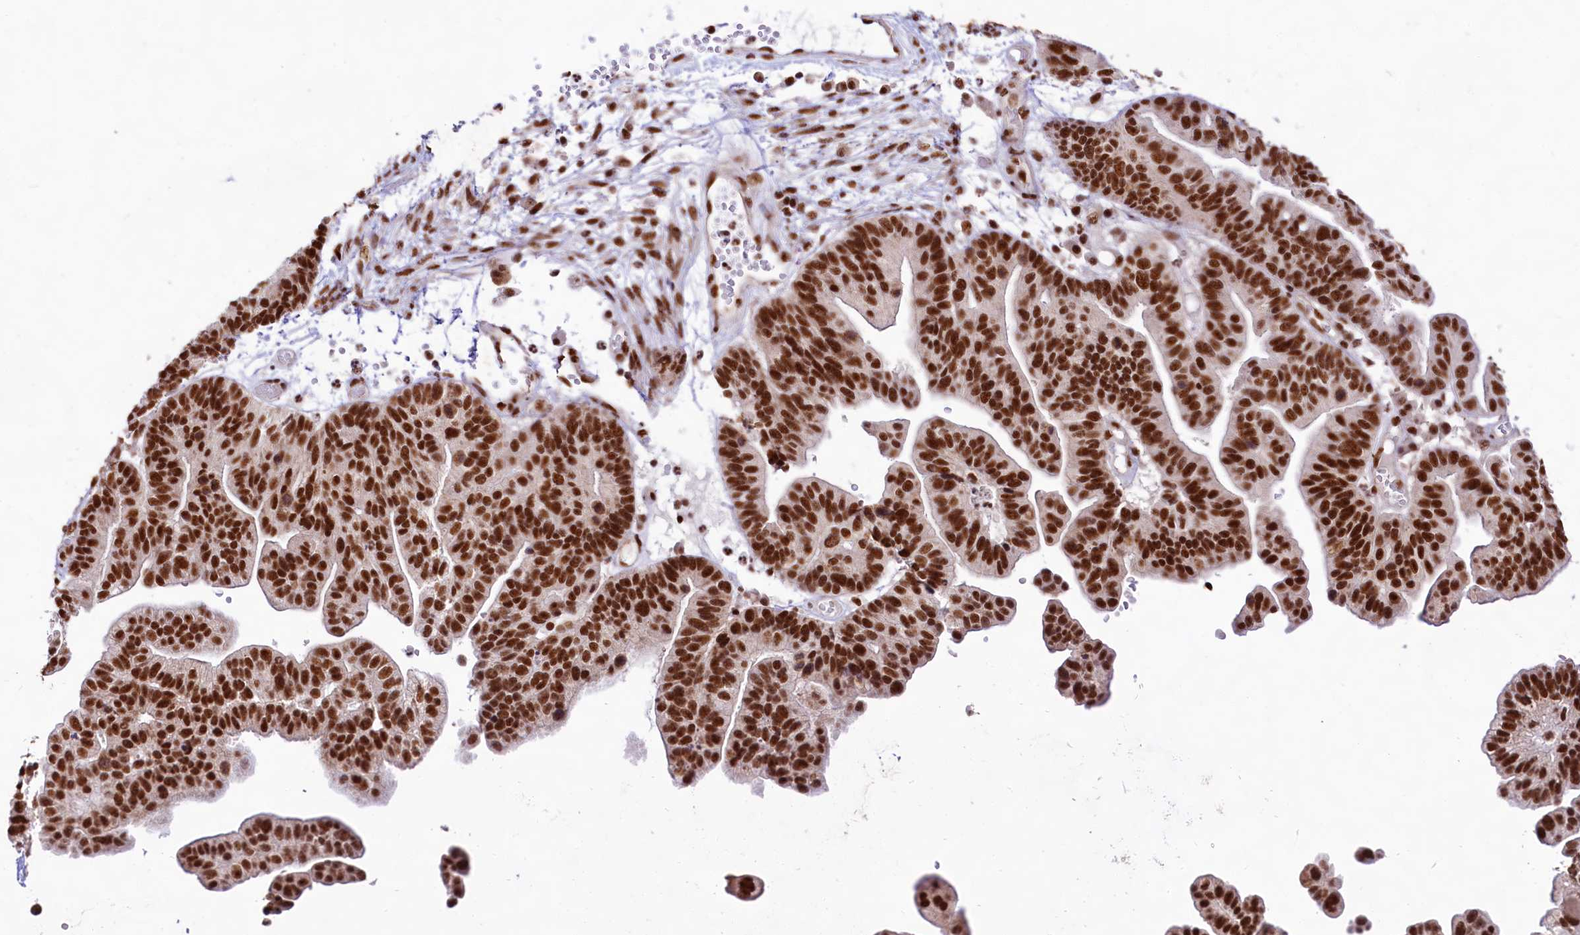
{"staining": {"intensity": "strong", "quantity": ">75%", "location": "nuclear"}, "tissue": "ovarian cancer", "cell_type": "Tumor cells", "image_type": "cancer", "snomed": [{"axis": "morphology", "description": "Cystadenocarcinoma, serous, NOS"}, {"axis": "topography", "description": "Ovary"}], "caption": "Immunohistochemical staining of serous cystadenocarcinoma (ovarian) displays strong nuclear protein staining in about >75% of tumor cells.", "gene": "HIRA", "patient": {"sex": "female", "age": 56}}